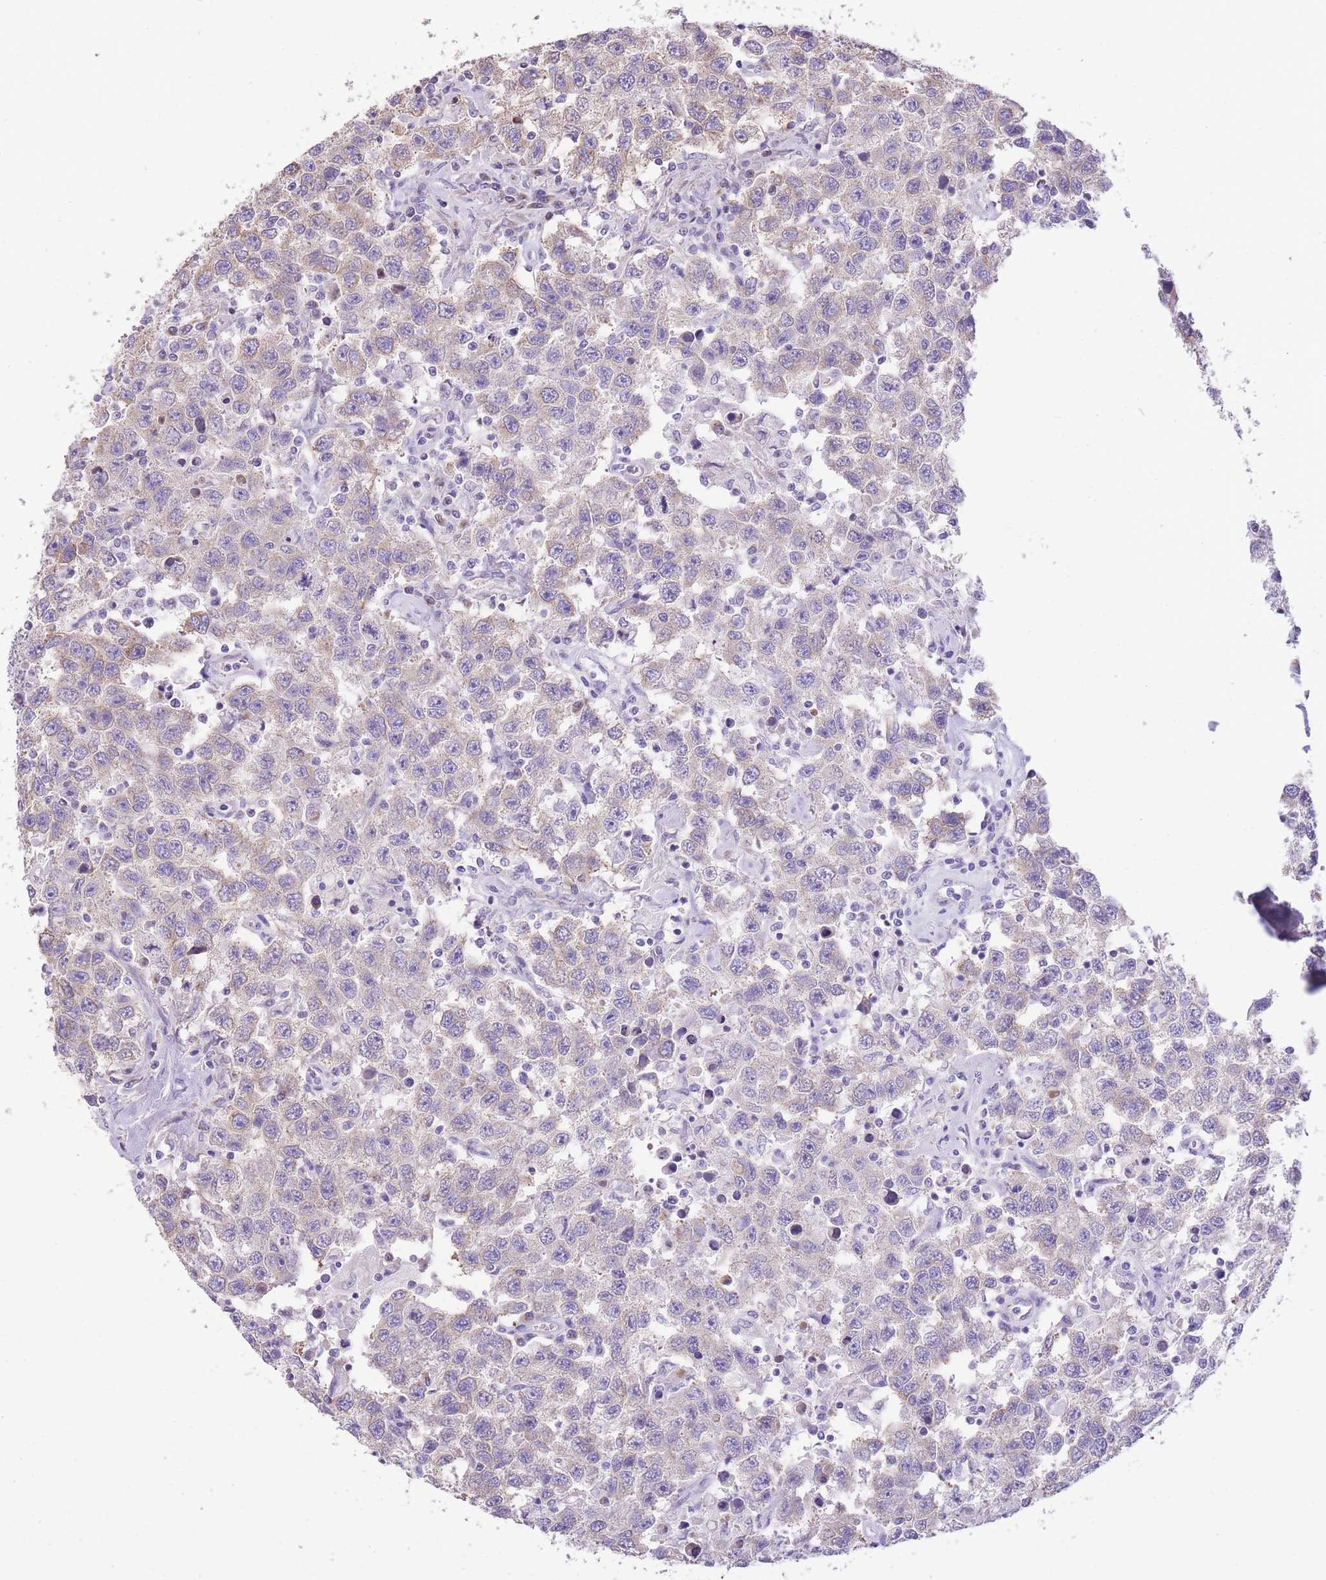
{"staining": {"intensity": "weak", "quantity": "<25%", "location": "cytoplasmic/membranous"}, "tissue": "testis cancer", "cell_type": "Tumor cells", "image_type": "cancer", "snomed": [{"axis": "morphology", "description": "Seminoma, NOS"}, {"axis": "topography", "description": "Testis"}], "caption": "Tumor cells show no significant staining in seminoma (testis). The staining was performed using DAB to visualize the protein expression in brown, while the nuclei were stained in blue with hematoxylin (Magnification: 20x).", "gene": "RHOU", "patient": {"sex": "male", "age": 41}}